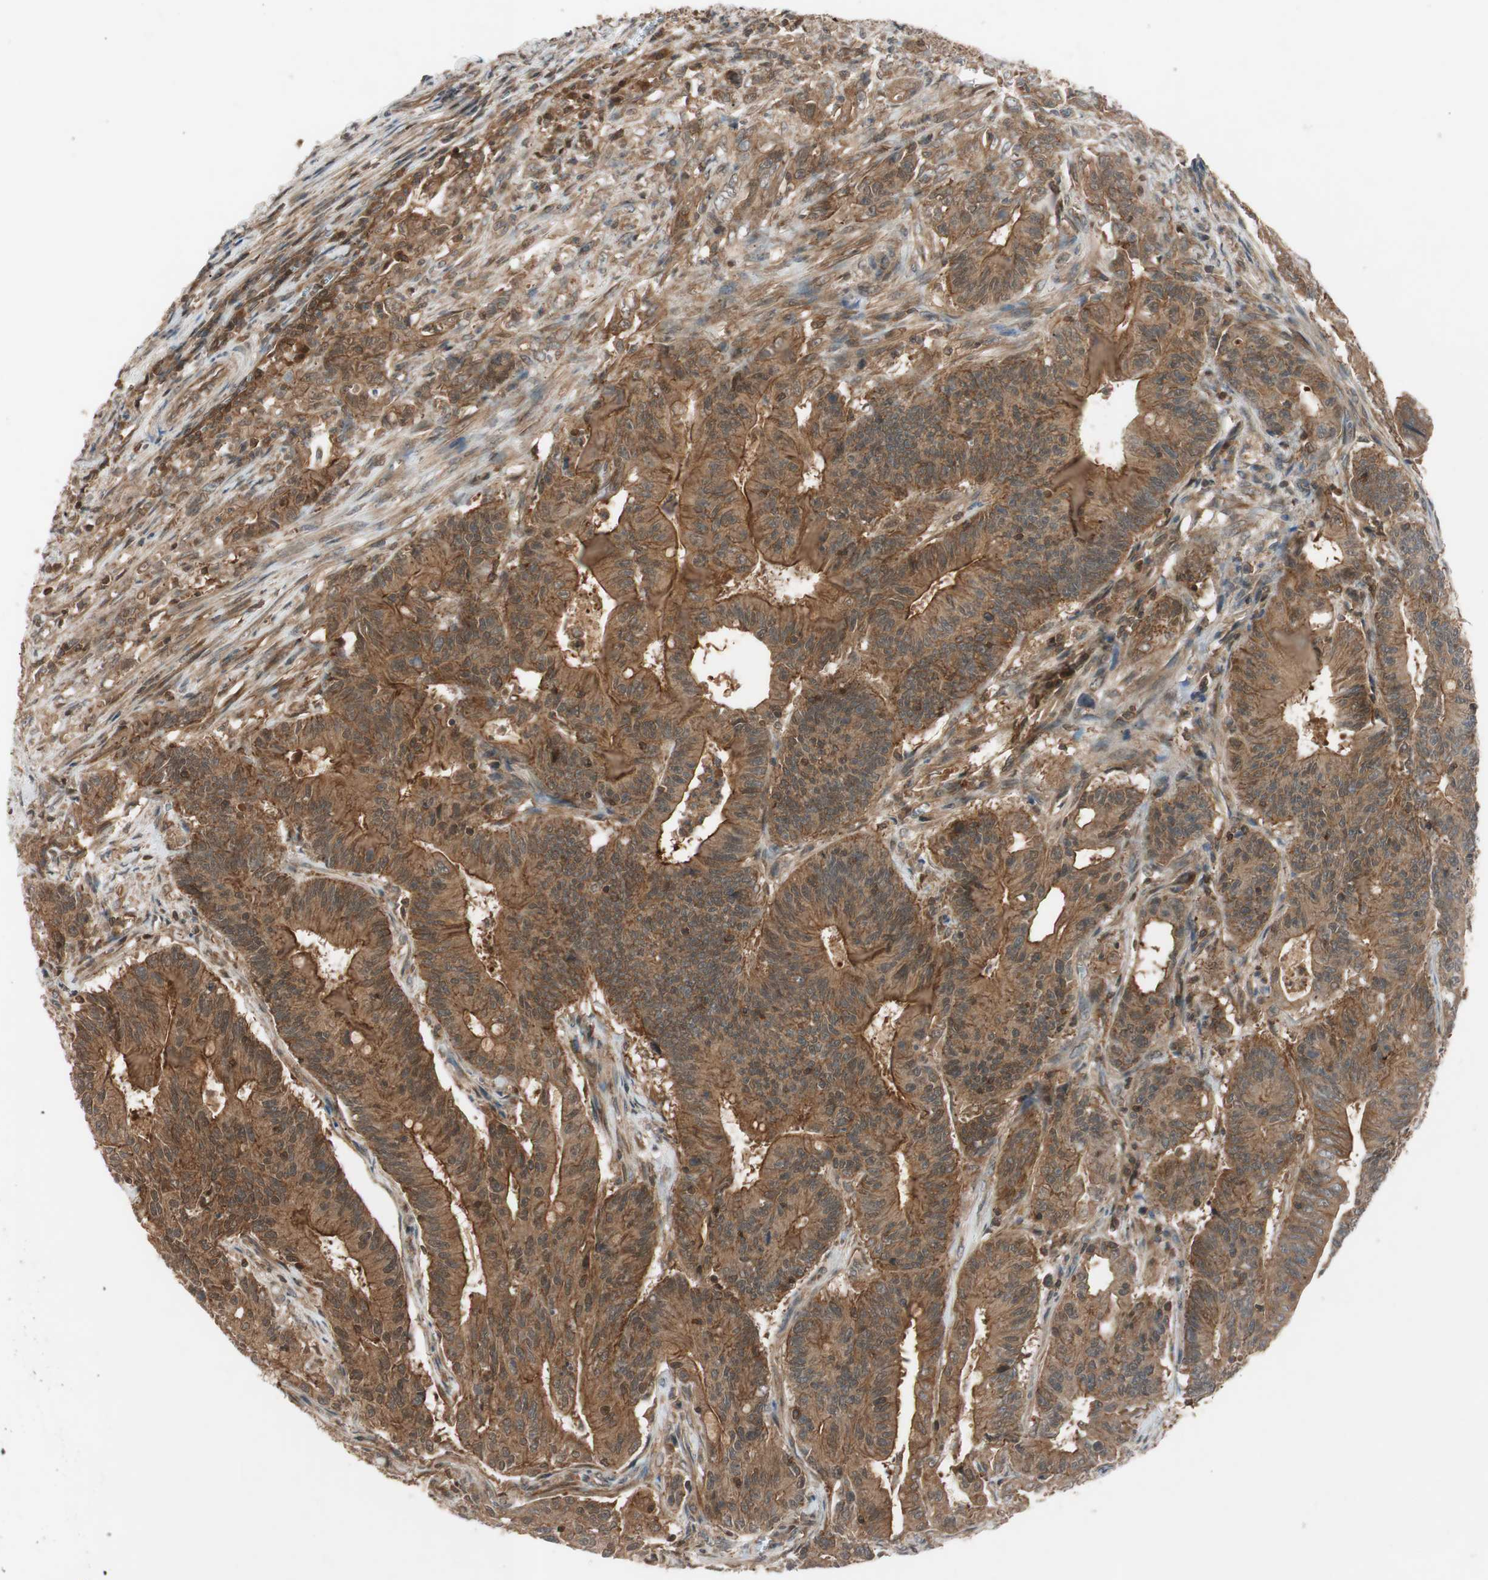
{"staining": {"intensity": "strong", "quantity": ">75%", "location": "cytoplasmic/membranous"}, "tissue": "colorectal cancer", "cell_type": "Tumor cells", "image_type": "cancer", "snomed": [{"axis": "morphology", "description": "Adenocarcinoma, NOS"}, {"axis": "topography", "description": "Colon"}], "caption": "Human colorectal cancer (adenocarcinoma) stained for a protein (brown) displays strong cytoplasmic/membranous positive positivity in approximately >75% of tumor cells.", "gene": "EPHA8", "patient": {"sex": "male", "age": 45}}